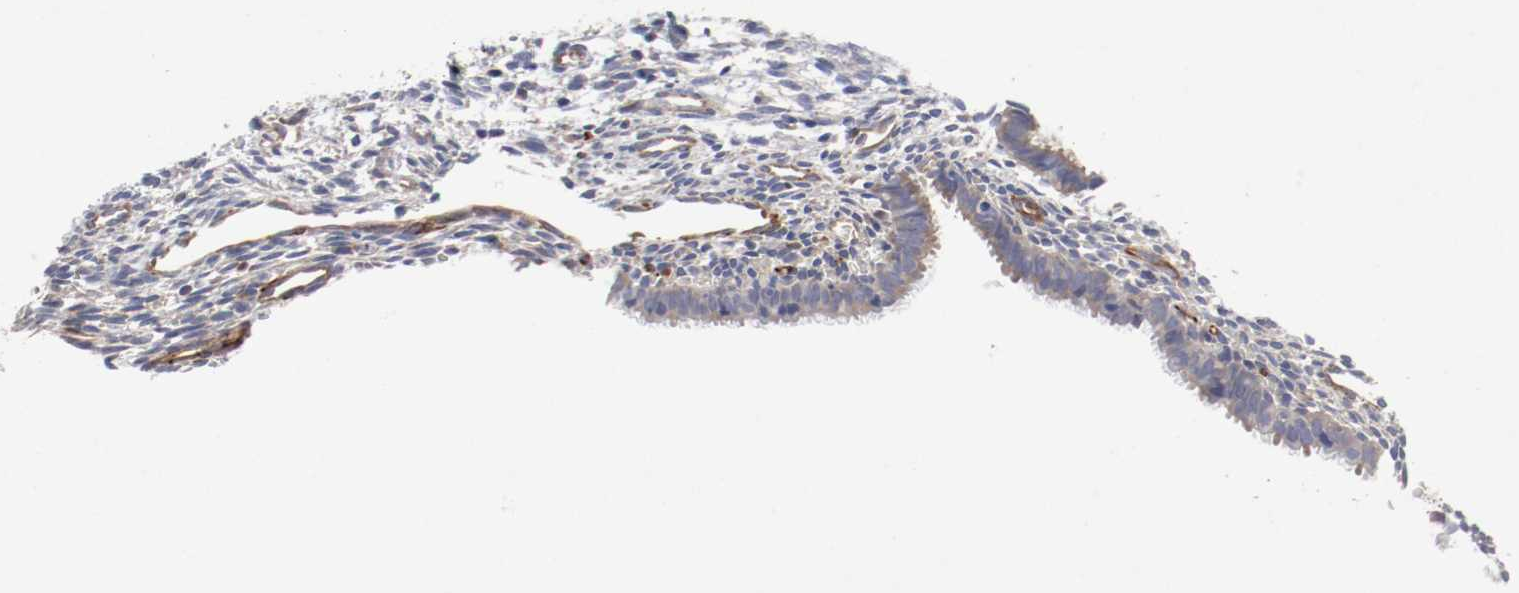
{"staining": {"intensity": "negative", "quantity": "none", "location": "none"}, "tissue": "endometrium", "cell_type": "Cells in endometrial stroma", "image_type": "normal", "snomed": [{"axis": "morphology", "description": "Normal tissue, NOS"}, {"axis": "topography", "description": "Endometrium"}], "caption": "Immunohistochemistry (IHC) photomicrograph of benign endometrium: human endometrium stained with DAB demonstrates no significant protein expression in cells in endometrial stroma.", "gene": "GIT1", "patient": {"sex": "female", "age": 27}}